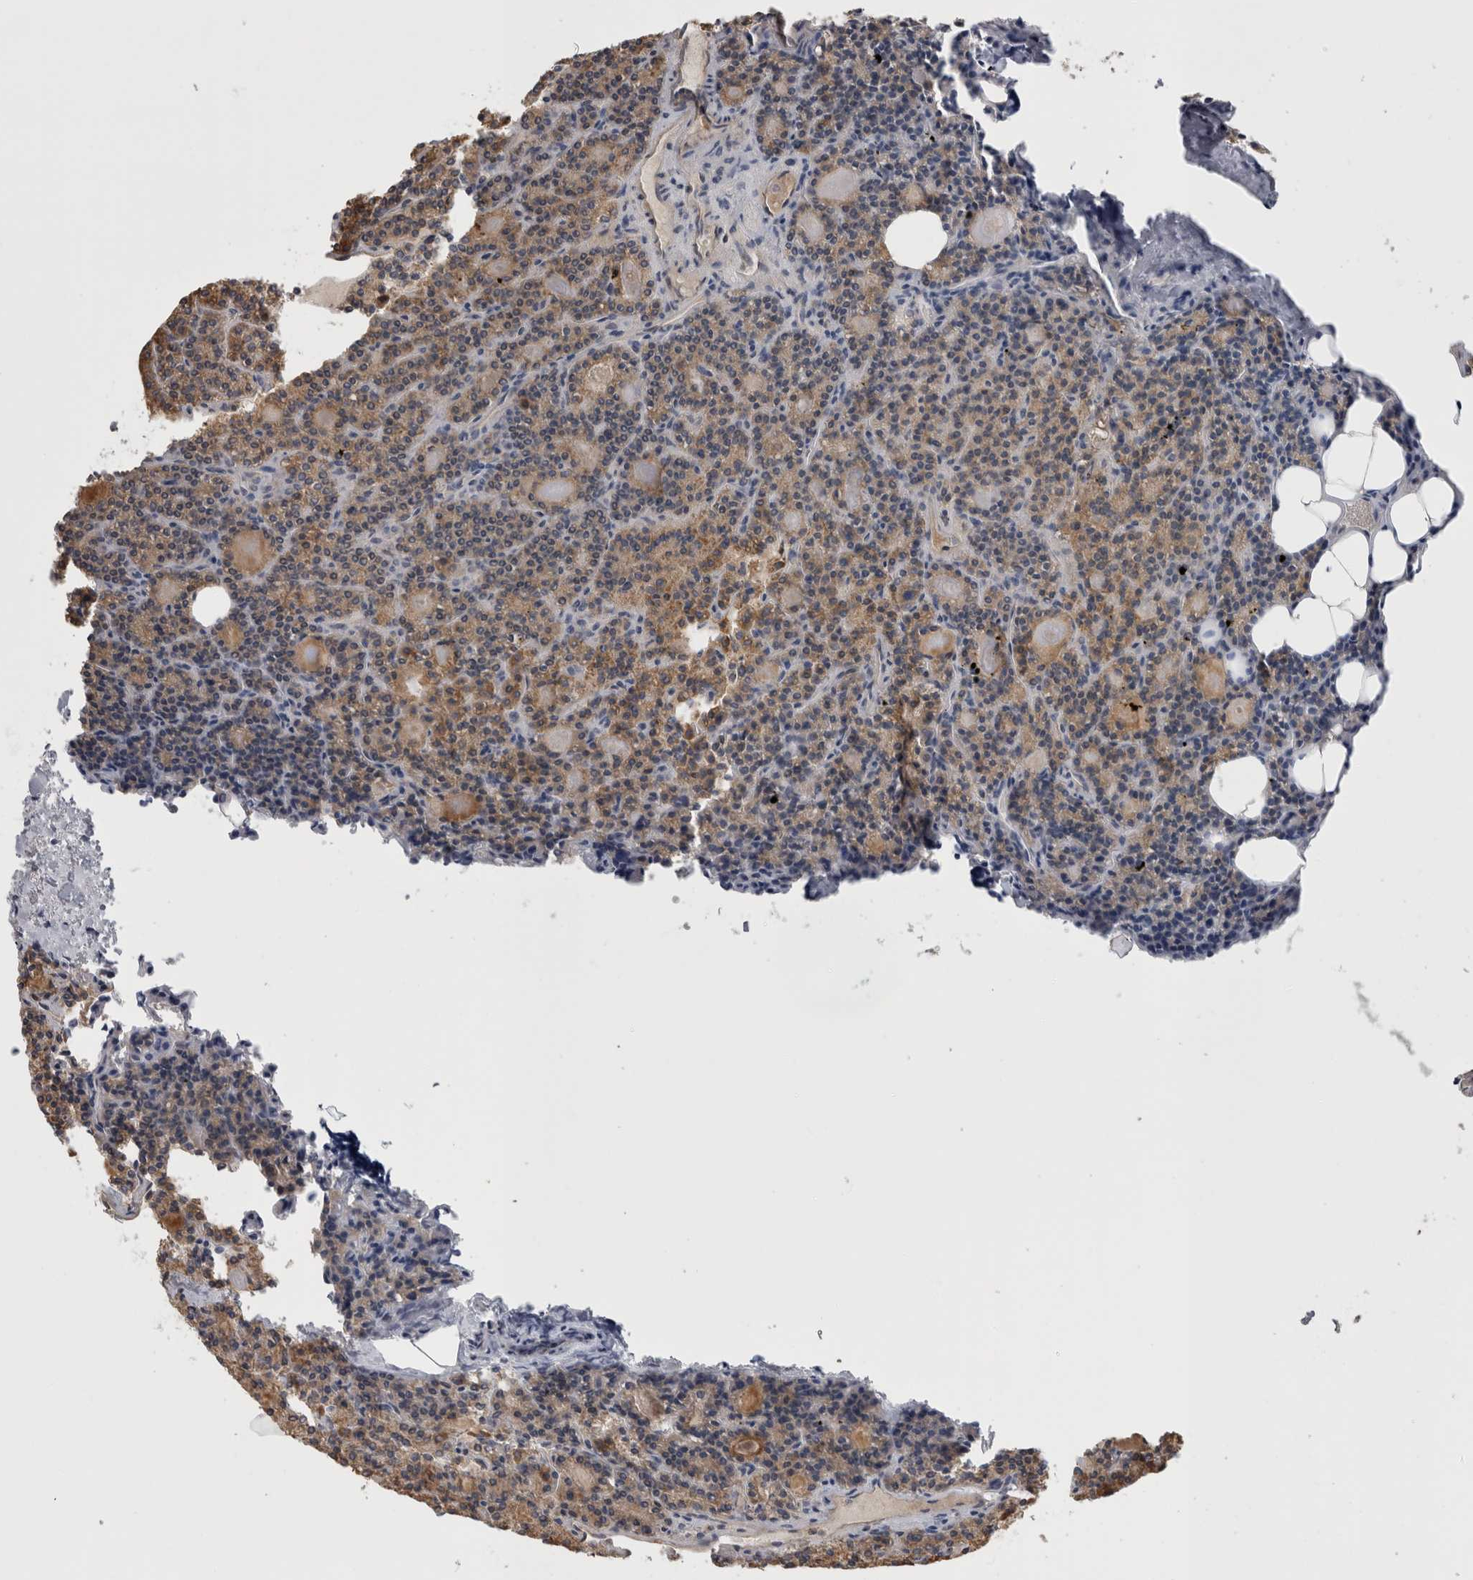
{"staining": {"intensity": "moderate", "quantity": ">75%", "location": "cytoplasmic/membranous"}, "tissue": "parathyroid gland", "cell_type": "Glandular cells", "image_type": "normal", "snomed": [{"axis": "morphology", "description": "Normal tissue, NOS"}, {"axis": "morphology", "description": "Adenoma, NOS"}, {"axis": "topography", "description": "Parathyroid gland"}], "caption": "IHC staining of unremarkable parathyroid gland, which demonstrates medium levels of moderate cytoplasmic/membranous expression in about >75% of glandular cells indicating moderate cytoplasmic/membranous protein staining. The staining was performed using DAB (brown) for protein detection and nuclei were counterstained in hematoxylin (blue).", "gene": "GRIK2", "patient": {"sex": "female", "age": 57}}